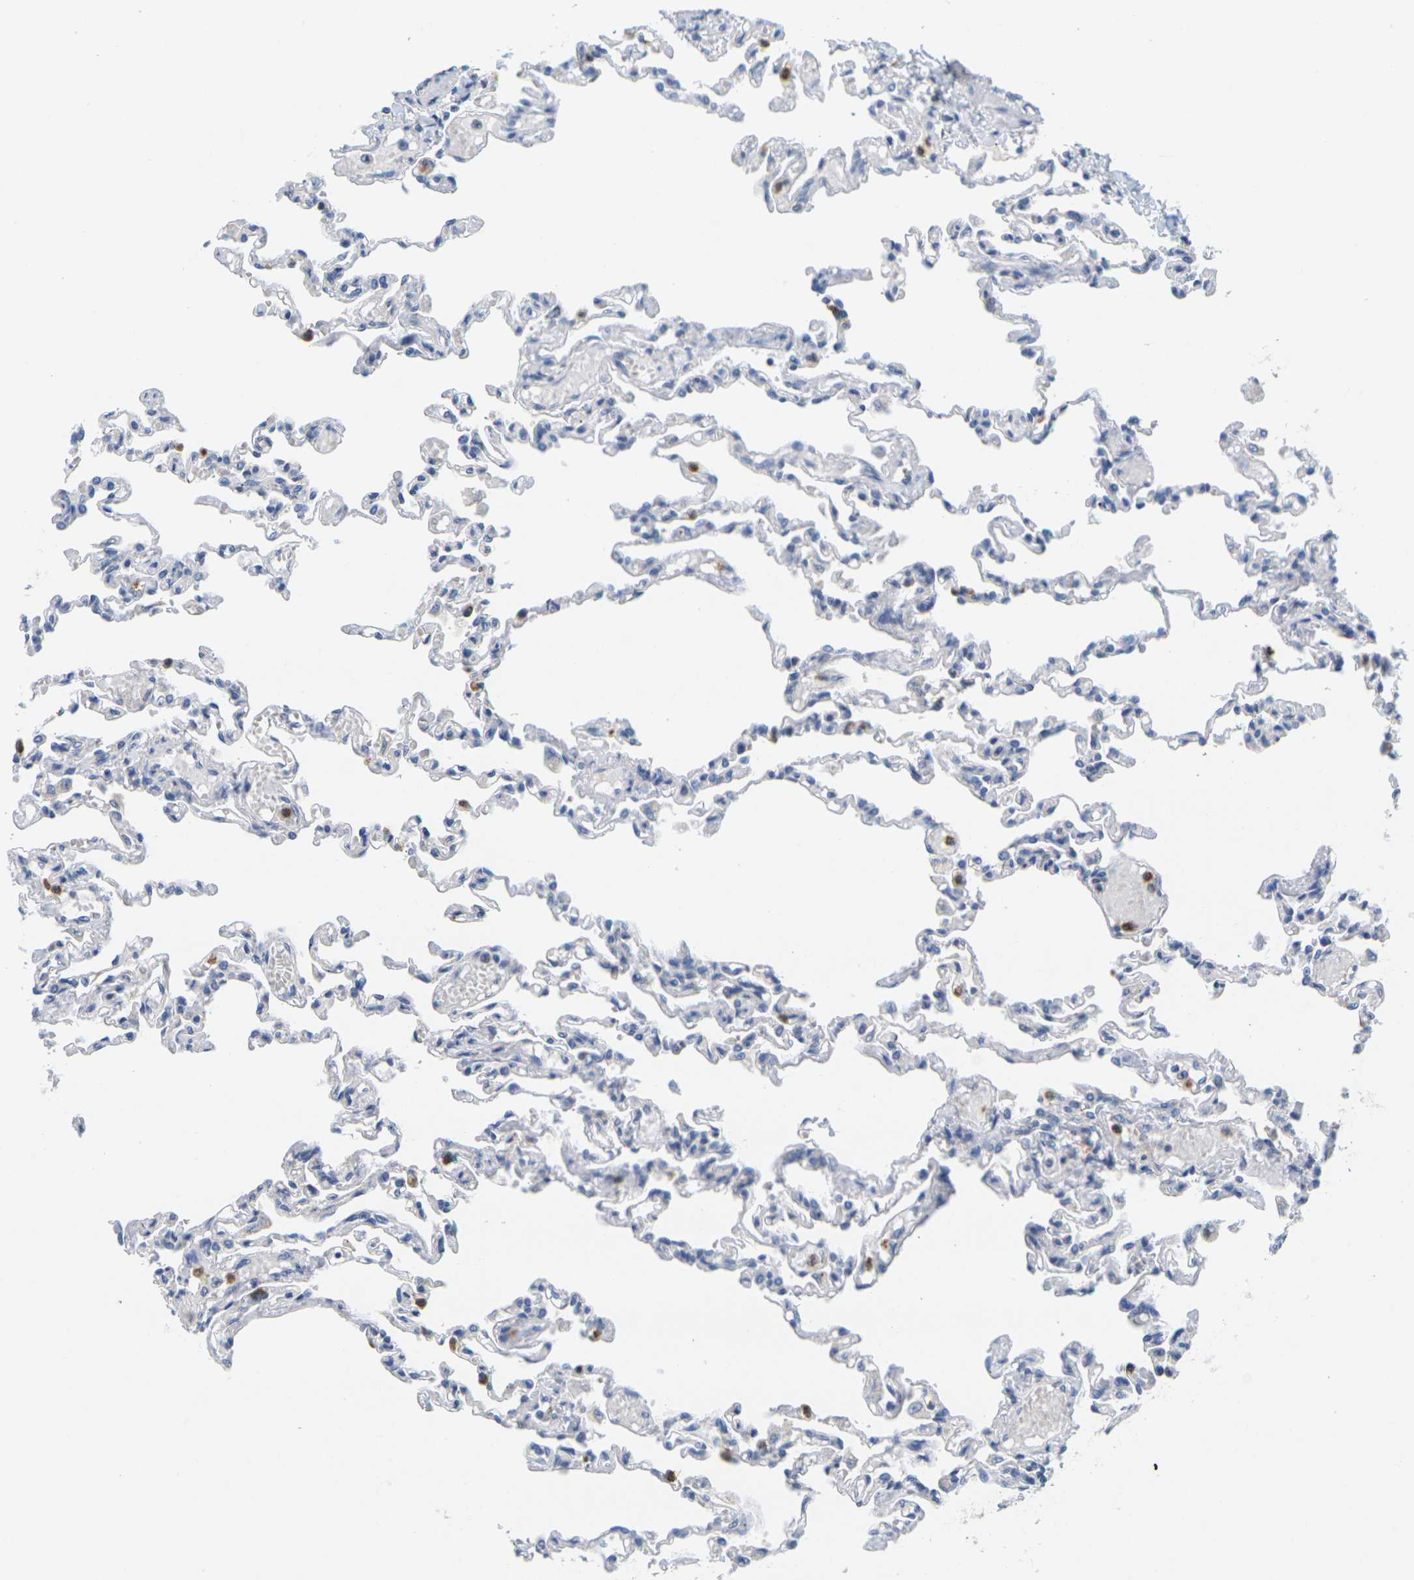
{"staining": {"intensity": "negative", "quantity": "none", "location": "none"}, "tissue": "lung", "cell_type": "Alveolar cells", "image_type": "normal", "snomed": [{"axis": "morphology", "description": "Normal tissue, NOS"}, {"axis": "topography", "description": "Lung"}], "caption": "Histopathology image shows no significant protein staining in alveolar cells of normal lung. (Stains: DAB (3,3'-diaminobenzidine) IHC with hematoxylin counter stain, Microscopy: brightfield microscopy at high magnification).", "gene": "KLK5", "patient": {"sex": "male", "age": 21}}